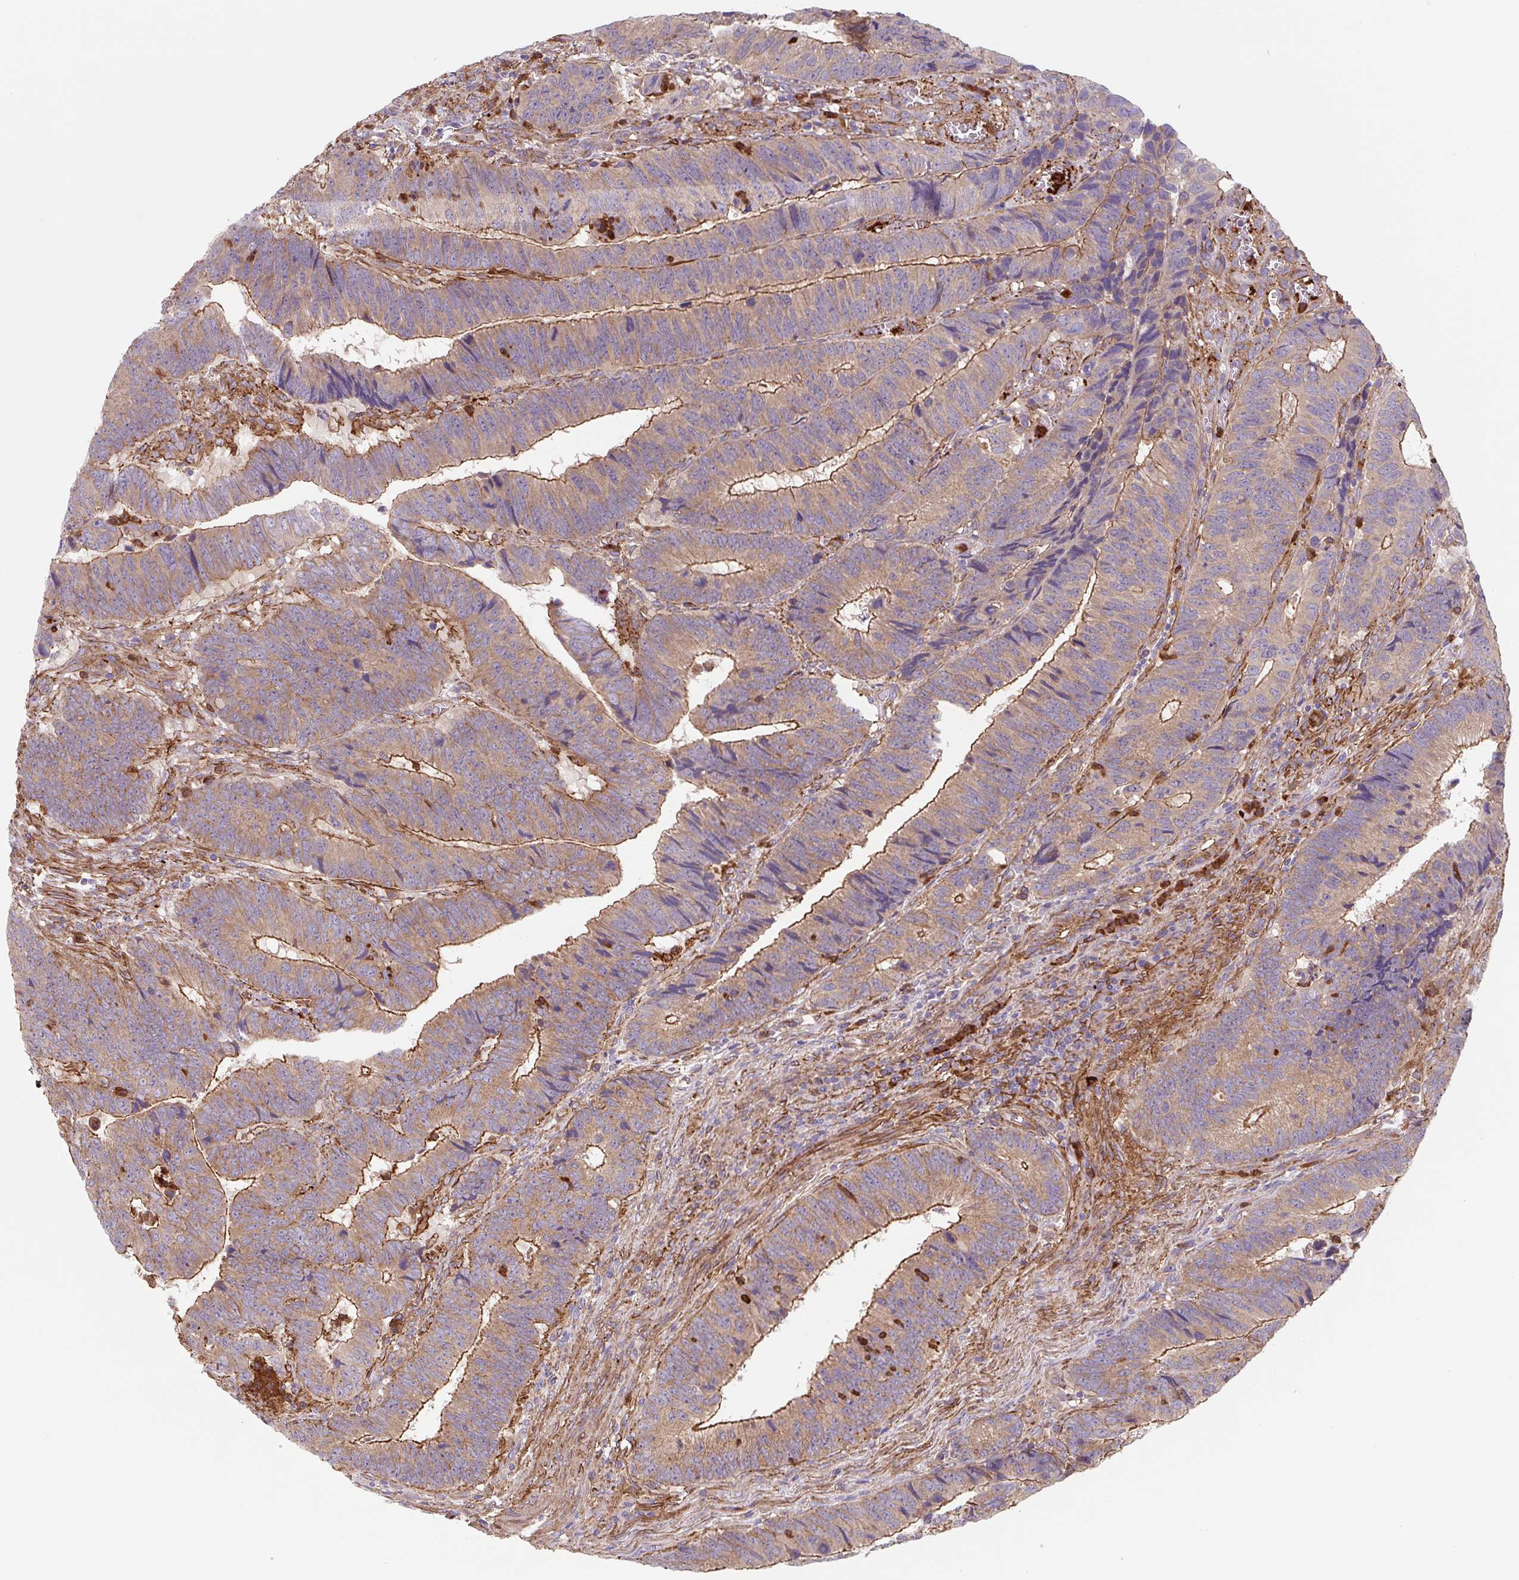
{"staining": {"intensity": "moderate", "quantity": ">75%", "location": "cytoplasmic/membranous"}, "tissue": "colorectal cancer", "cell_type": "Tumor cells", "image_type": "cancer", "snomed": [{"axis": "morphology", "description": "Adenocarcinoma, NOS"}, {"axis": "topography", "description": "Colon"}], "caption": "This is a histology image of IHC staining of colorectal cancer (adenocarcinoma), which shows moderate staining in the cytoplasmic/membranous of tumor cells.", "gene": "DHFR2", "patient": {"sex": "male", "age": 62}}